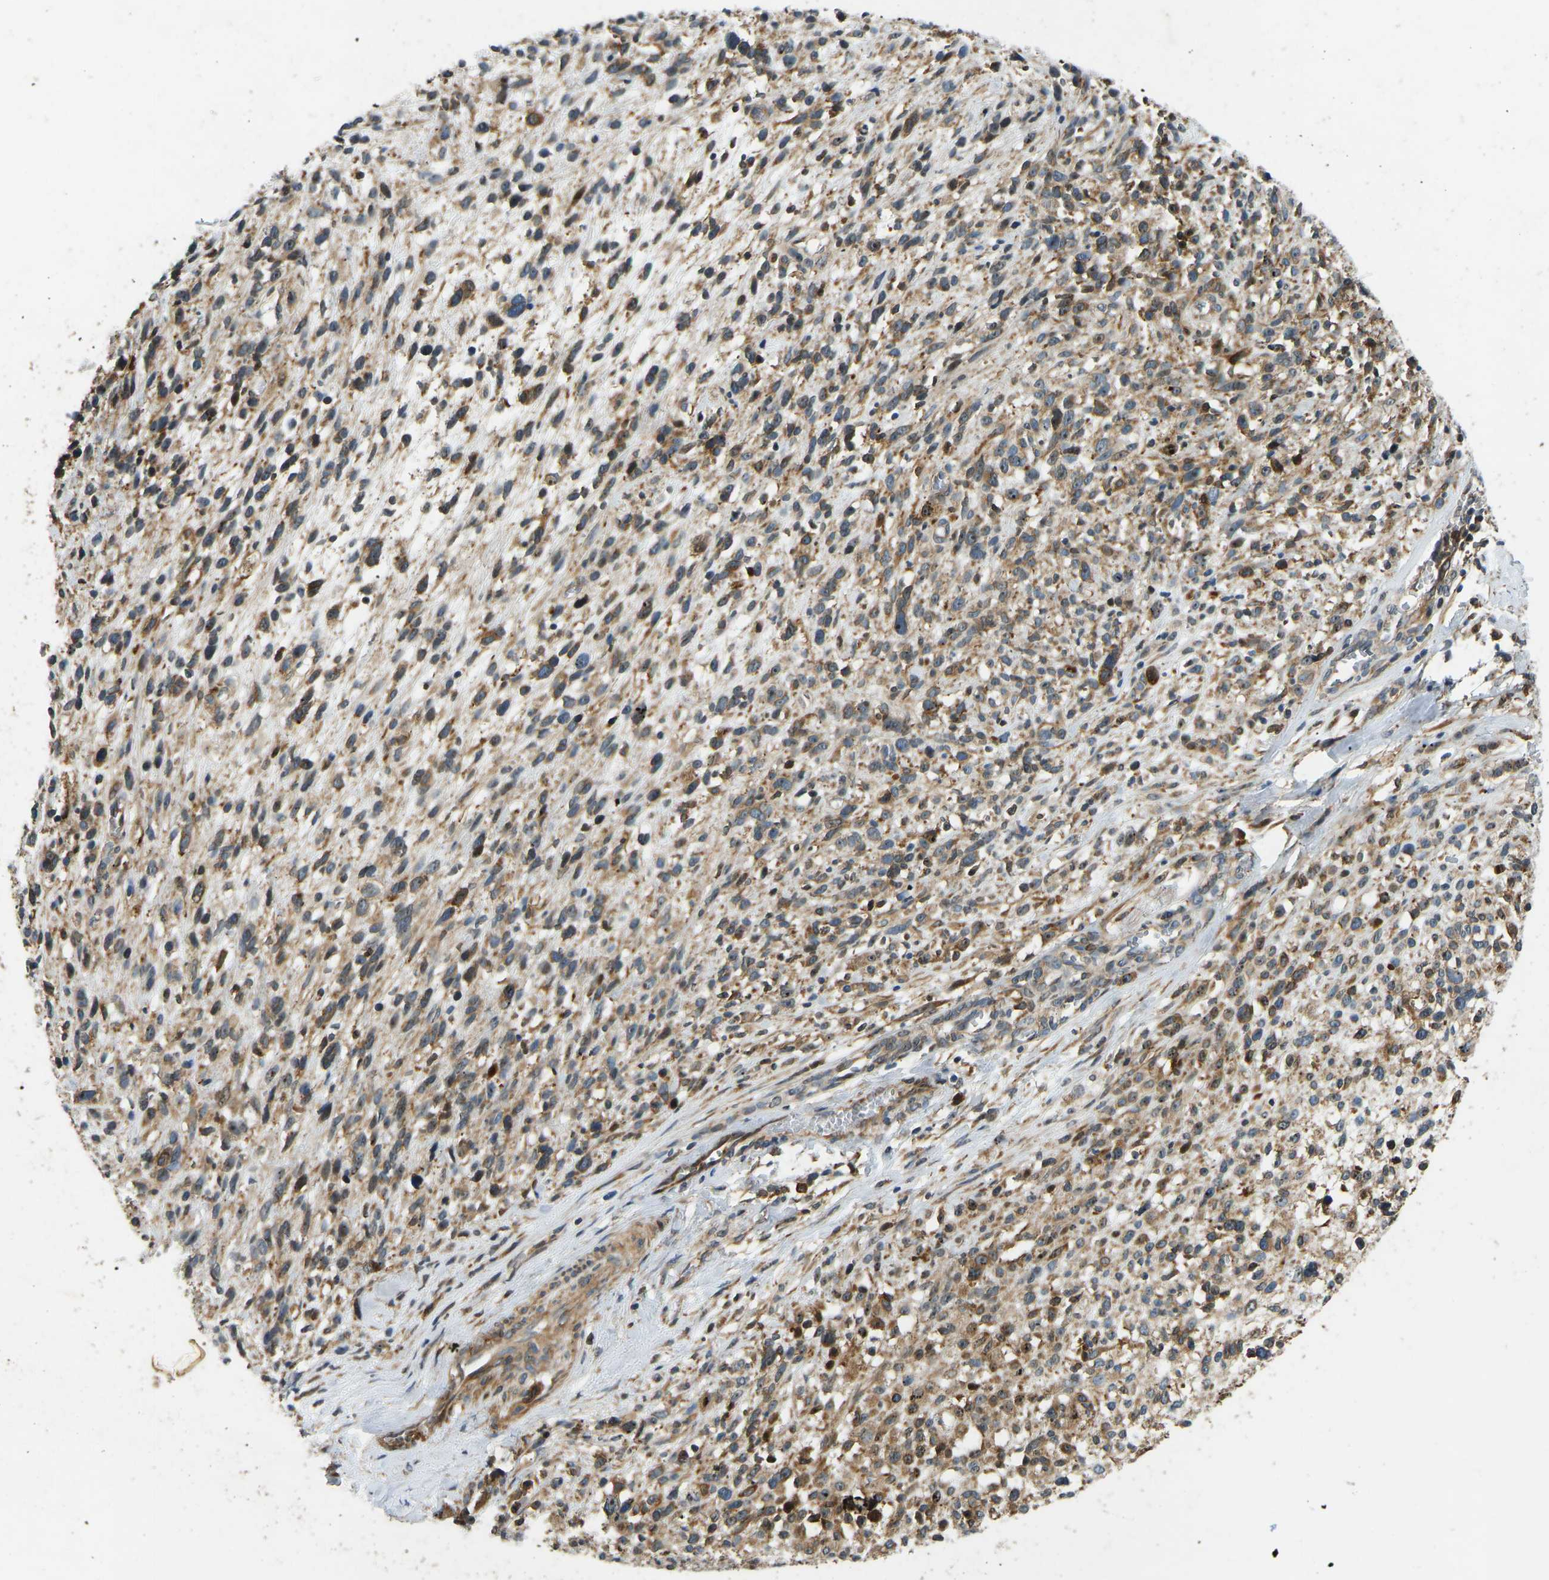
{"staining": {"intensity": "moderate", "quantity": ">75%", "location": "cytoplasmic/membranous"}, "tissue": "melanoma", "cell_type": "Tumor cells", "image_type": "cancer", "snomed": [{"axis": "morphology", "description": "Malignant melanoma, NOS"}, {"axis": "topography", "description": "Skin"}], "caption": "Moderate cytoplasmic/membranous protein expression is present in about >75% of tumor cells in malignant melanoma. (DAB (3,3'-diaminobenzidine) IHC, brown staining for protein, blue staining for nuclei).", "gene": "OS9", "patient": {"sex": "female", "age": 55}}